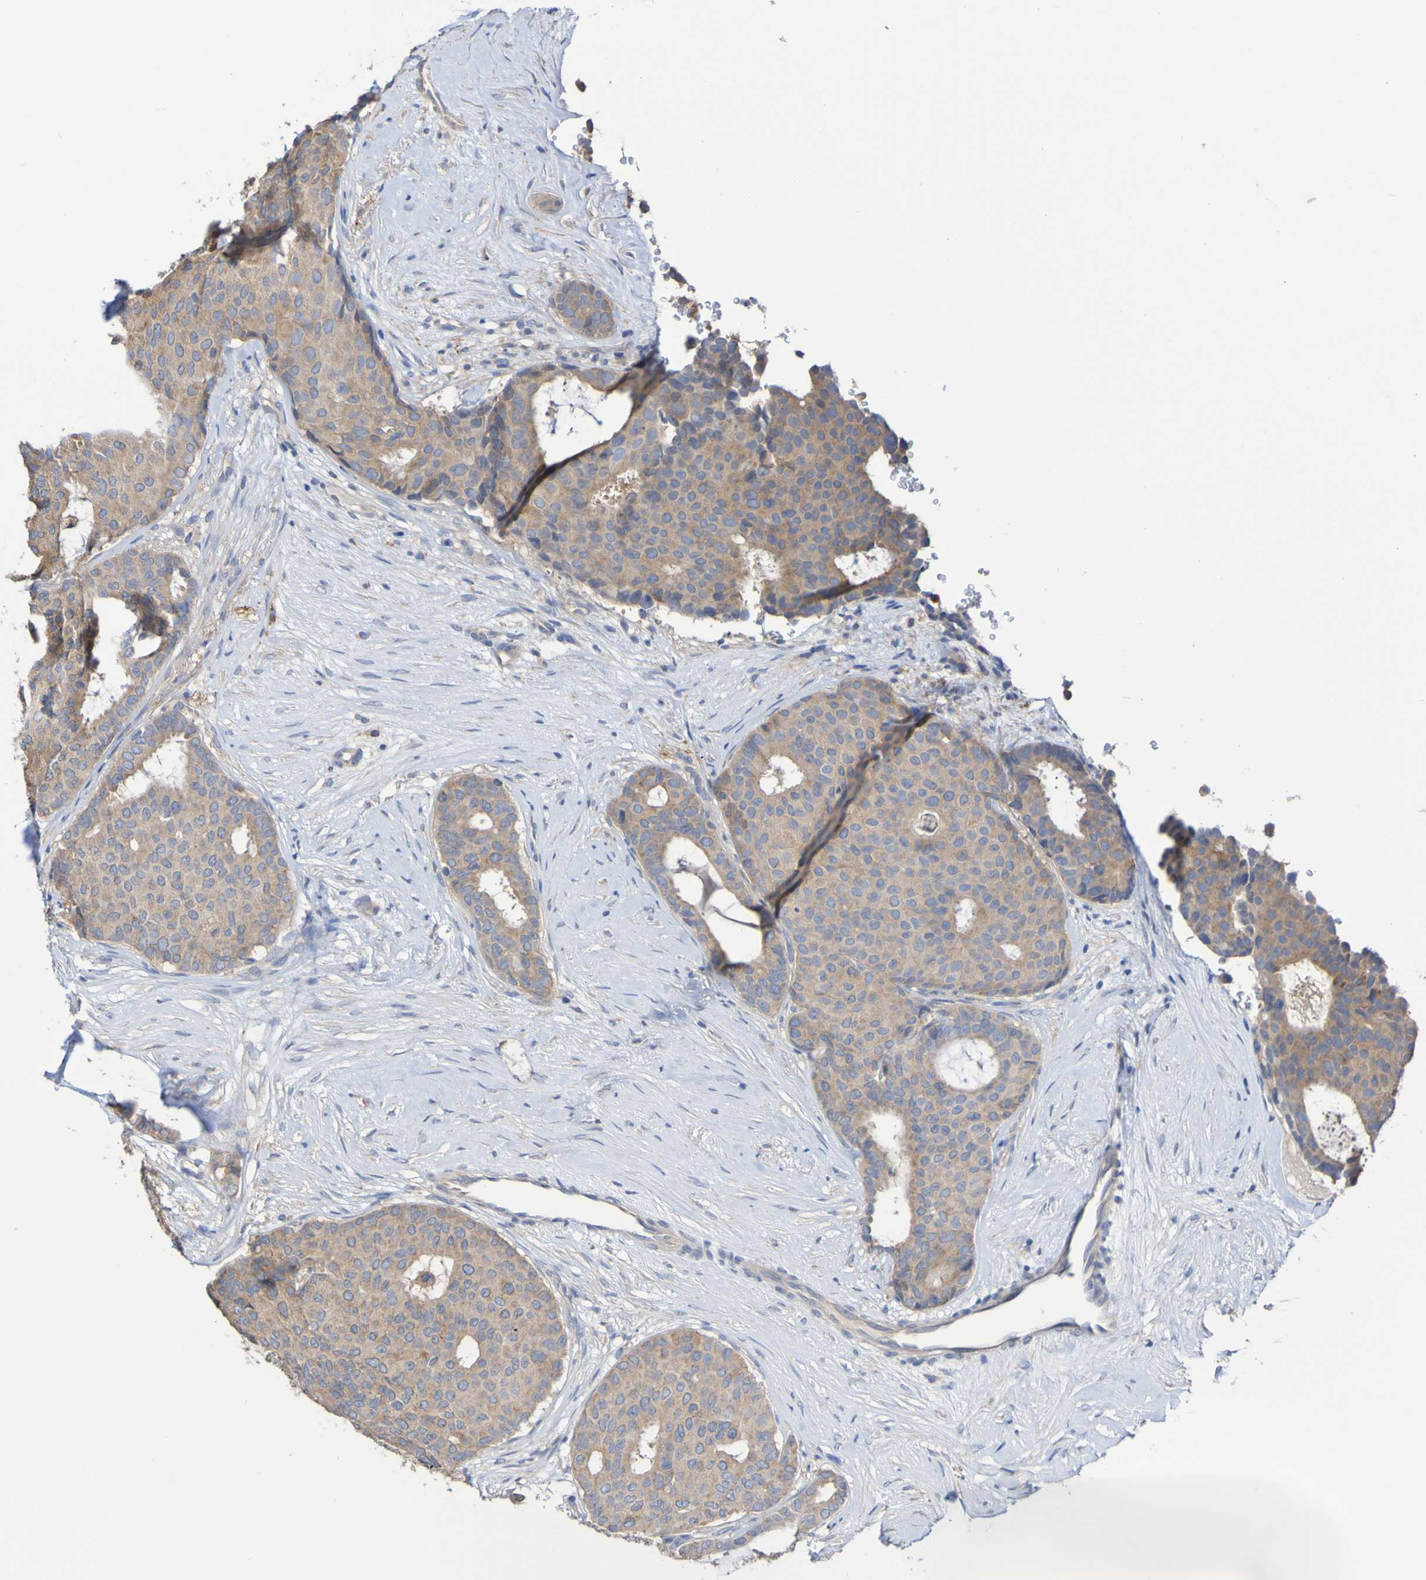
{"staining": {"intensity": "weak", "quantity": ">75%", "location": "cytoplasmic/membranous"}, "tissue": "breast cancer", "cell_type": "Tumor cells", "image_type": "cancer", "snomed": [{"axis": "morphology", "description": "Duct carcinoma"}, {"axis": "topography", "description": "Breast"}], "caption": "Invasive ductal carcinoma (breast) stained with DAB (3,3'-diaminobenzidine) immunohistochemistry exhibits low levels of weak cytoplasmic/membranous staining in about >75% of tumor cells.", "gene": "PHYH", "patient": {"sex": "female", "age": 75}}